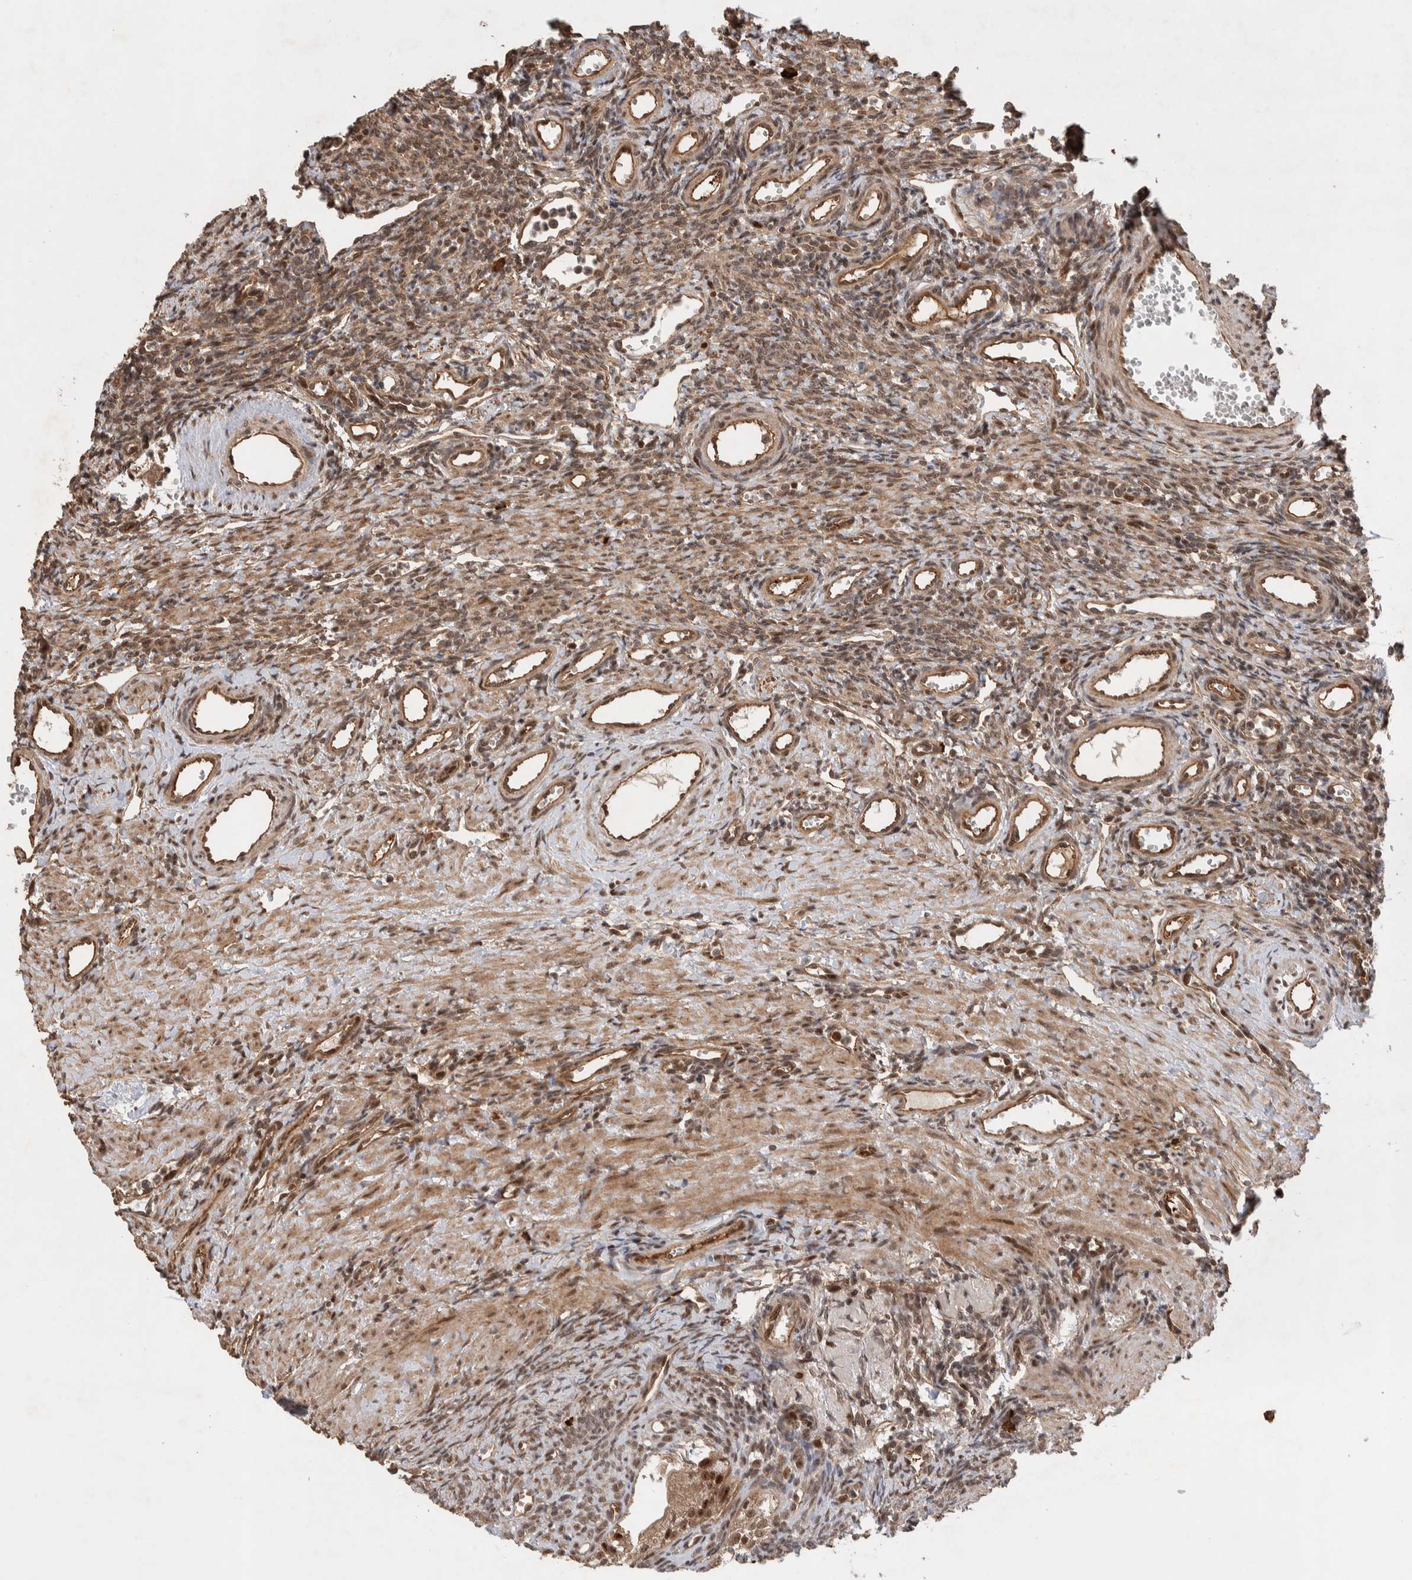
{"staining": {"intensity": "moderate", "quantity": "25%-75%", "location": "cytoplasmic/membranous,nuclear"}, "tissue": "ovary", "cell_type": "Ovarian stroma cells", "image_type": "normal", "snomed": [{"axis": "morphology", "description": "Normal tissue, NOS"}, {"axis": "topography", "description": "Ovary"}], "caption": "Normal ovary exhibits moderate cytoplasmic/membranous,nuclear staining in about 25%-75% of ovarian stroma cells, visualized by immunohistochemistry. The protein is shown in brown color, while the nuclei are stained blue.", "gene": "TOR1B", "patient": {"sex": "female", "age": 33}}